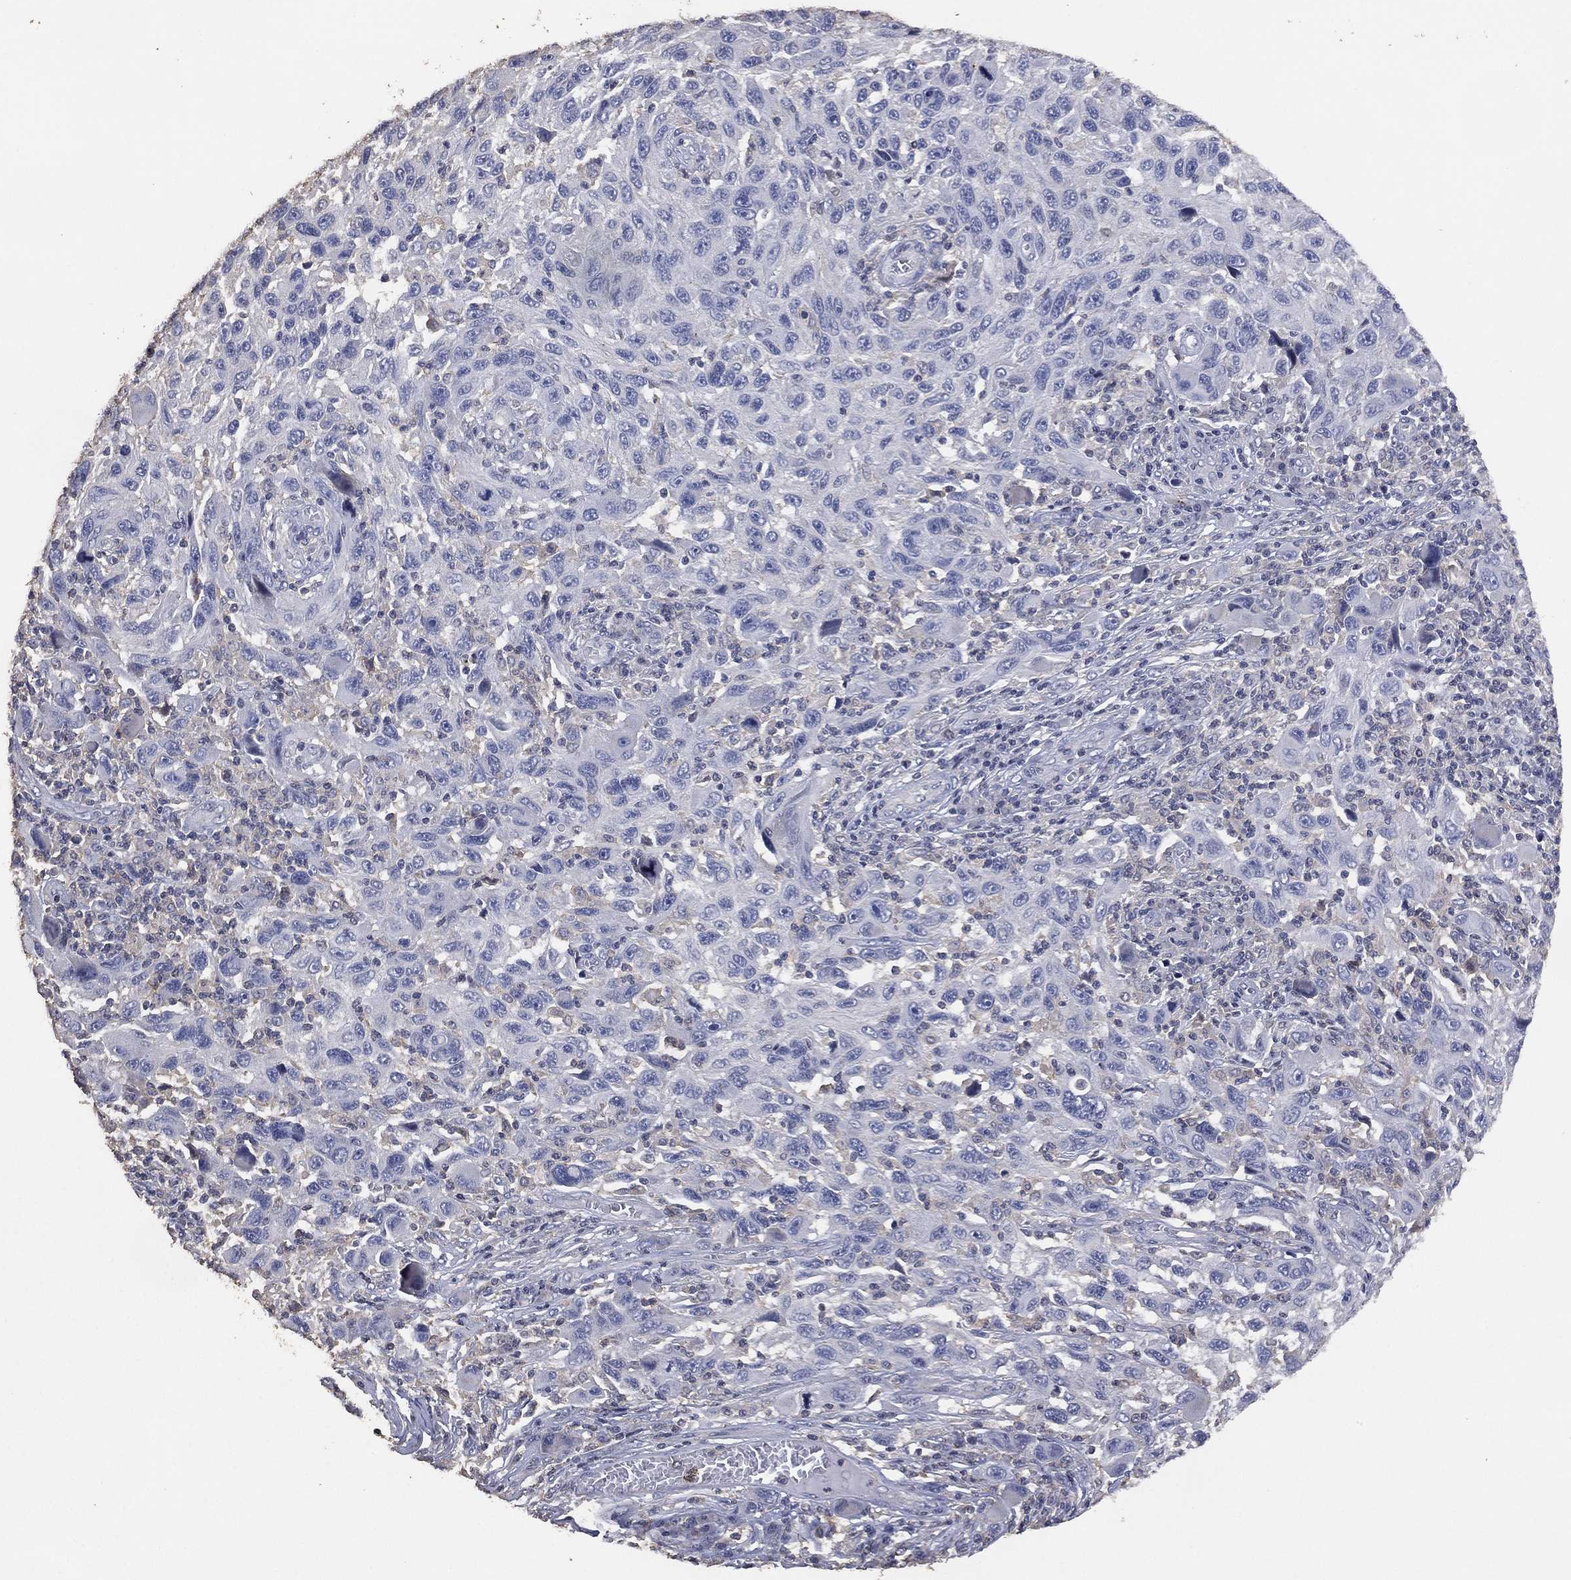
{"staining": {"intensity": "negative", "quantity": "none", "location": "none"}, "tissue": "melanoma", "cell_type": "Tumor cells", "image_type": "cancer", "snomed": [{"axis": "morphology", "description": "Malignant melanoma, NOS"}, {"axis": "topography", "description": "Skin"}], "caption": "Melanoma was stained to show a protein in brown. There is no significant expression in tumor cells.", "gene": "ADPRHL1", "patient": {"sex": "male", "age": 53}}